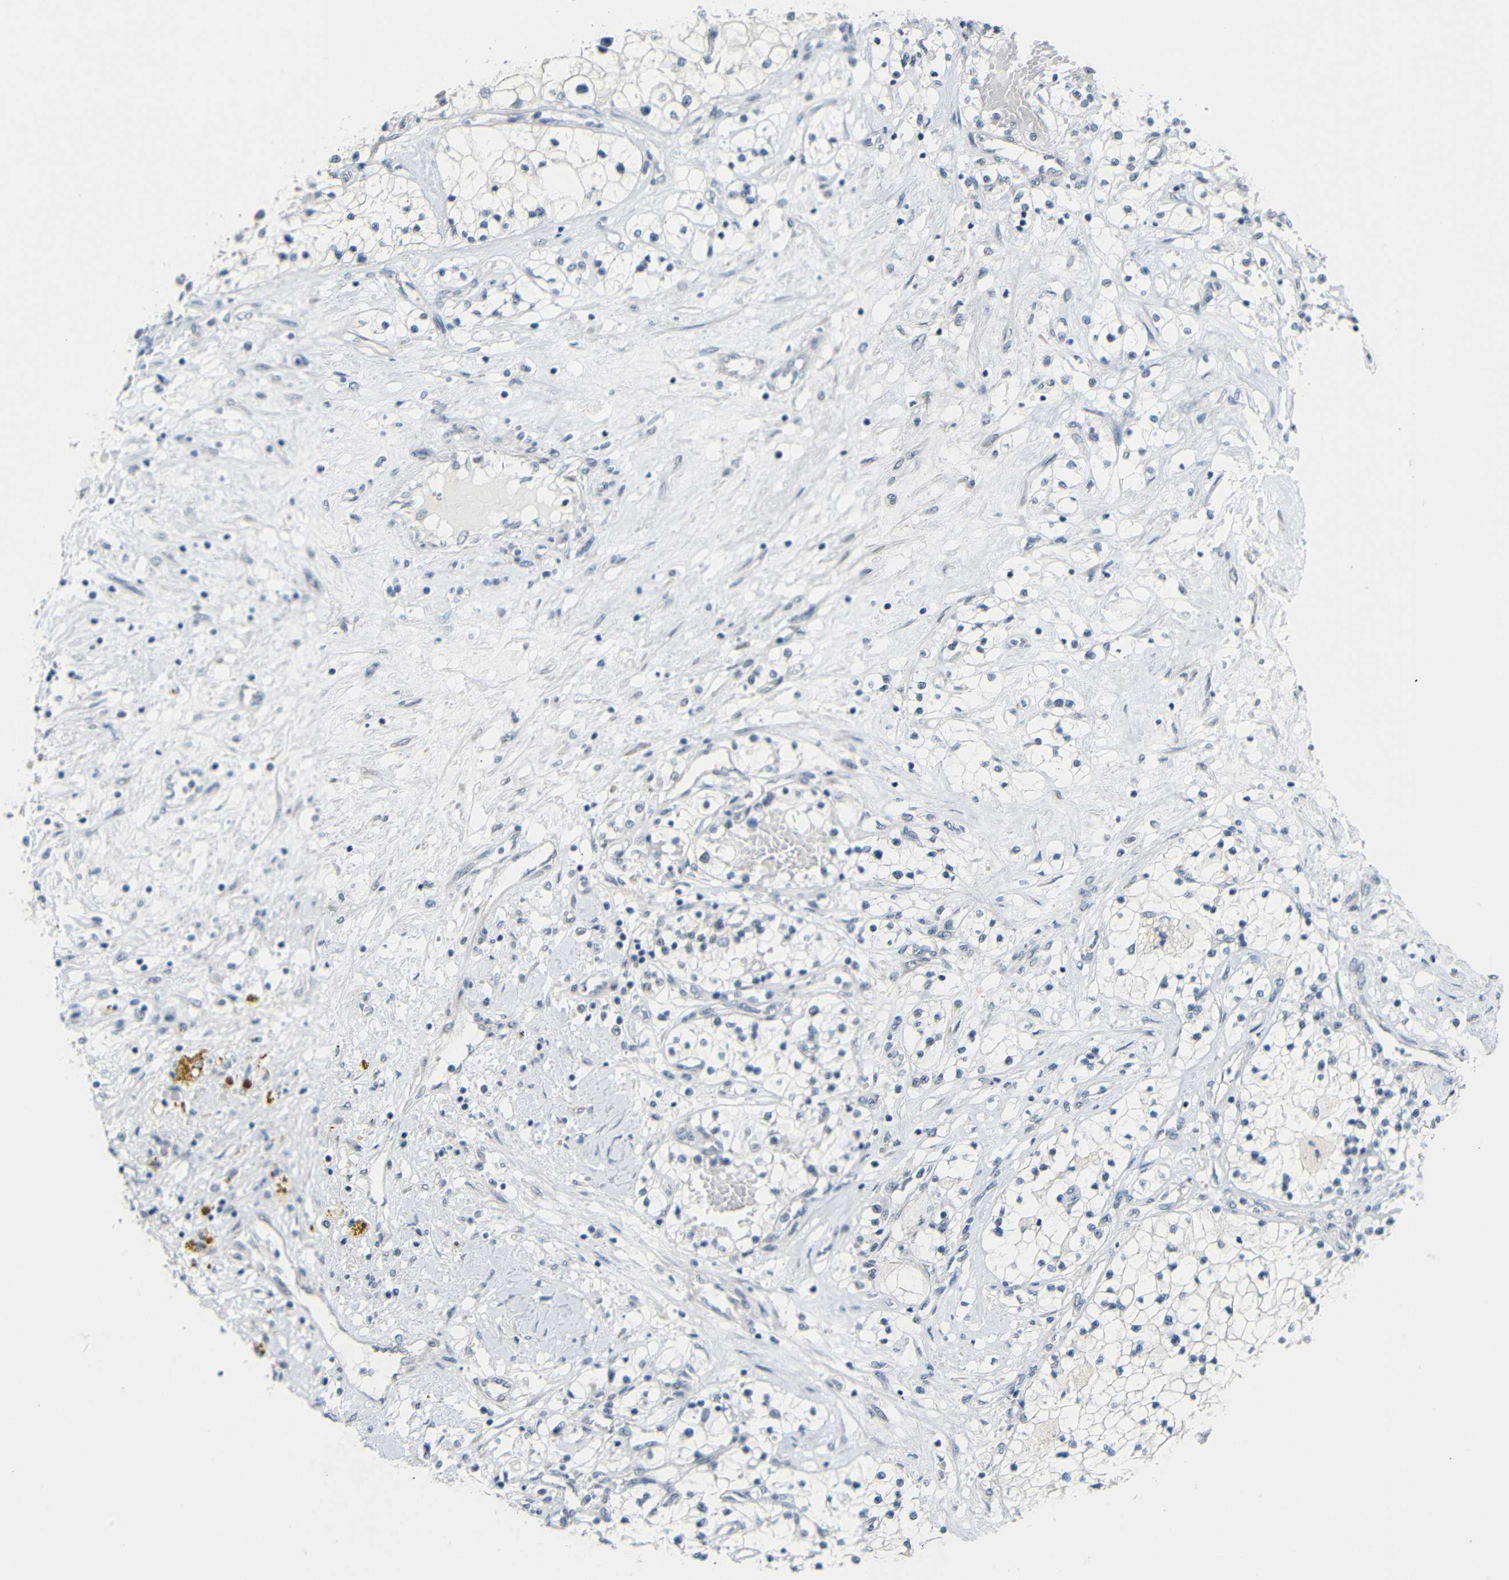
{"staining": {"intensity": "negative", "quantity": "none", "location": "none"}, "tissue": "renal cancer", "cell_type": "Tumor cells", "image_type": "cancer", "snomed": [{"axis": "morphology", "description": "Adenocarcinoma, NOS"}, {"axis": "topography", "description": "Kidney"}], "caption": "Tumor cells show no significant positivity in adenocarcinoma (renal).", "gene": "GPR158", "patient": {"sex": "male", "age": 68}}